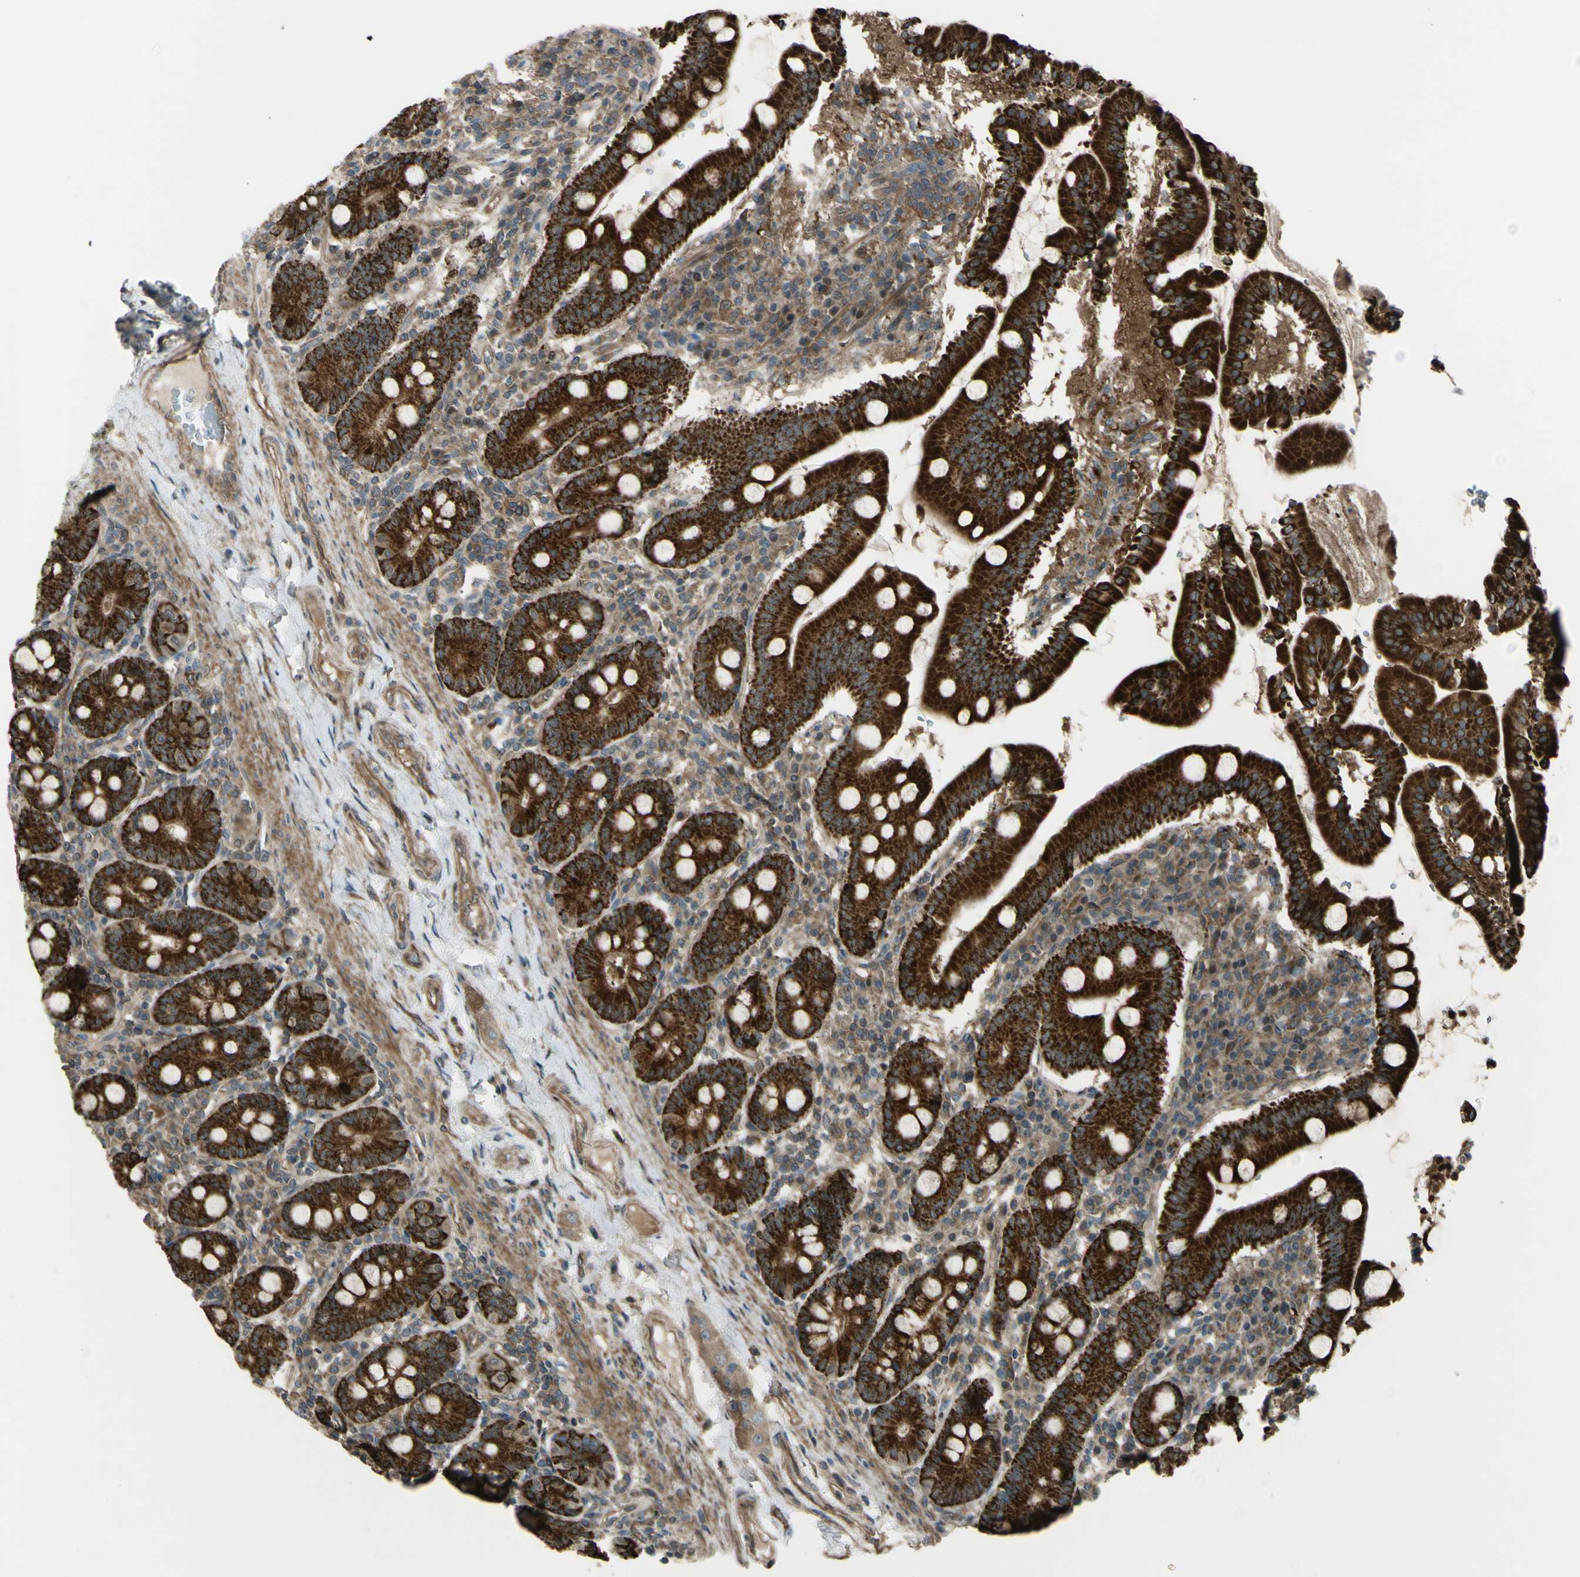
{"staining": {"intensity": "strong", "quantity": ">75%", "location": "cytoplasmic/membranous"}, "tissue": "duodenum", "cell_type": "Glandular cells", "image_type": "normal", "snomed": [{"axis": "morphology", "description": "Normal tissue, NOS"}, {"axis": "topography", "description": "Duodenum"}], "caption": "This histopathology image displays immunohistochemistry (IHC) staining of benign human duodenum, with high strong cytoplasmic/membranous expression in about >75% of glandular cells.", "gene": "FLII", "patient": {"sex": "male", "age": 50}}